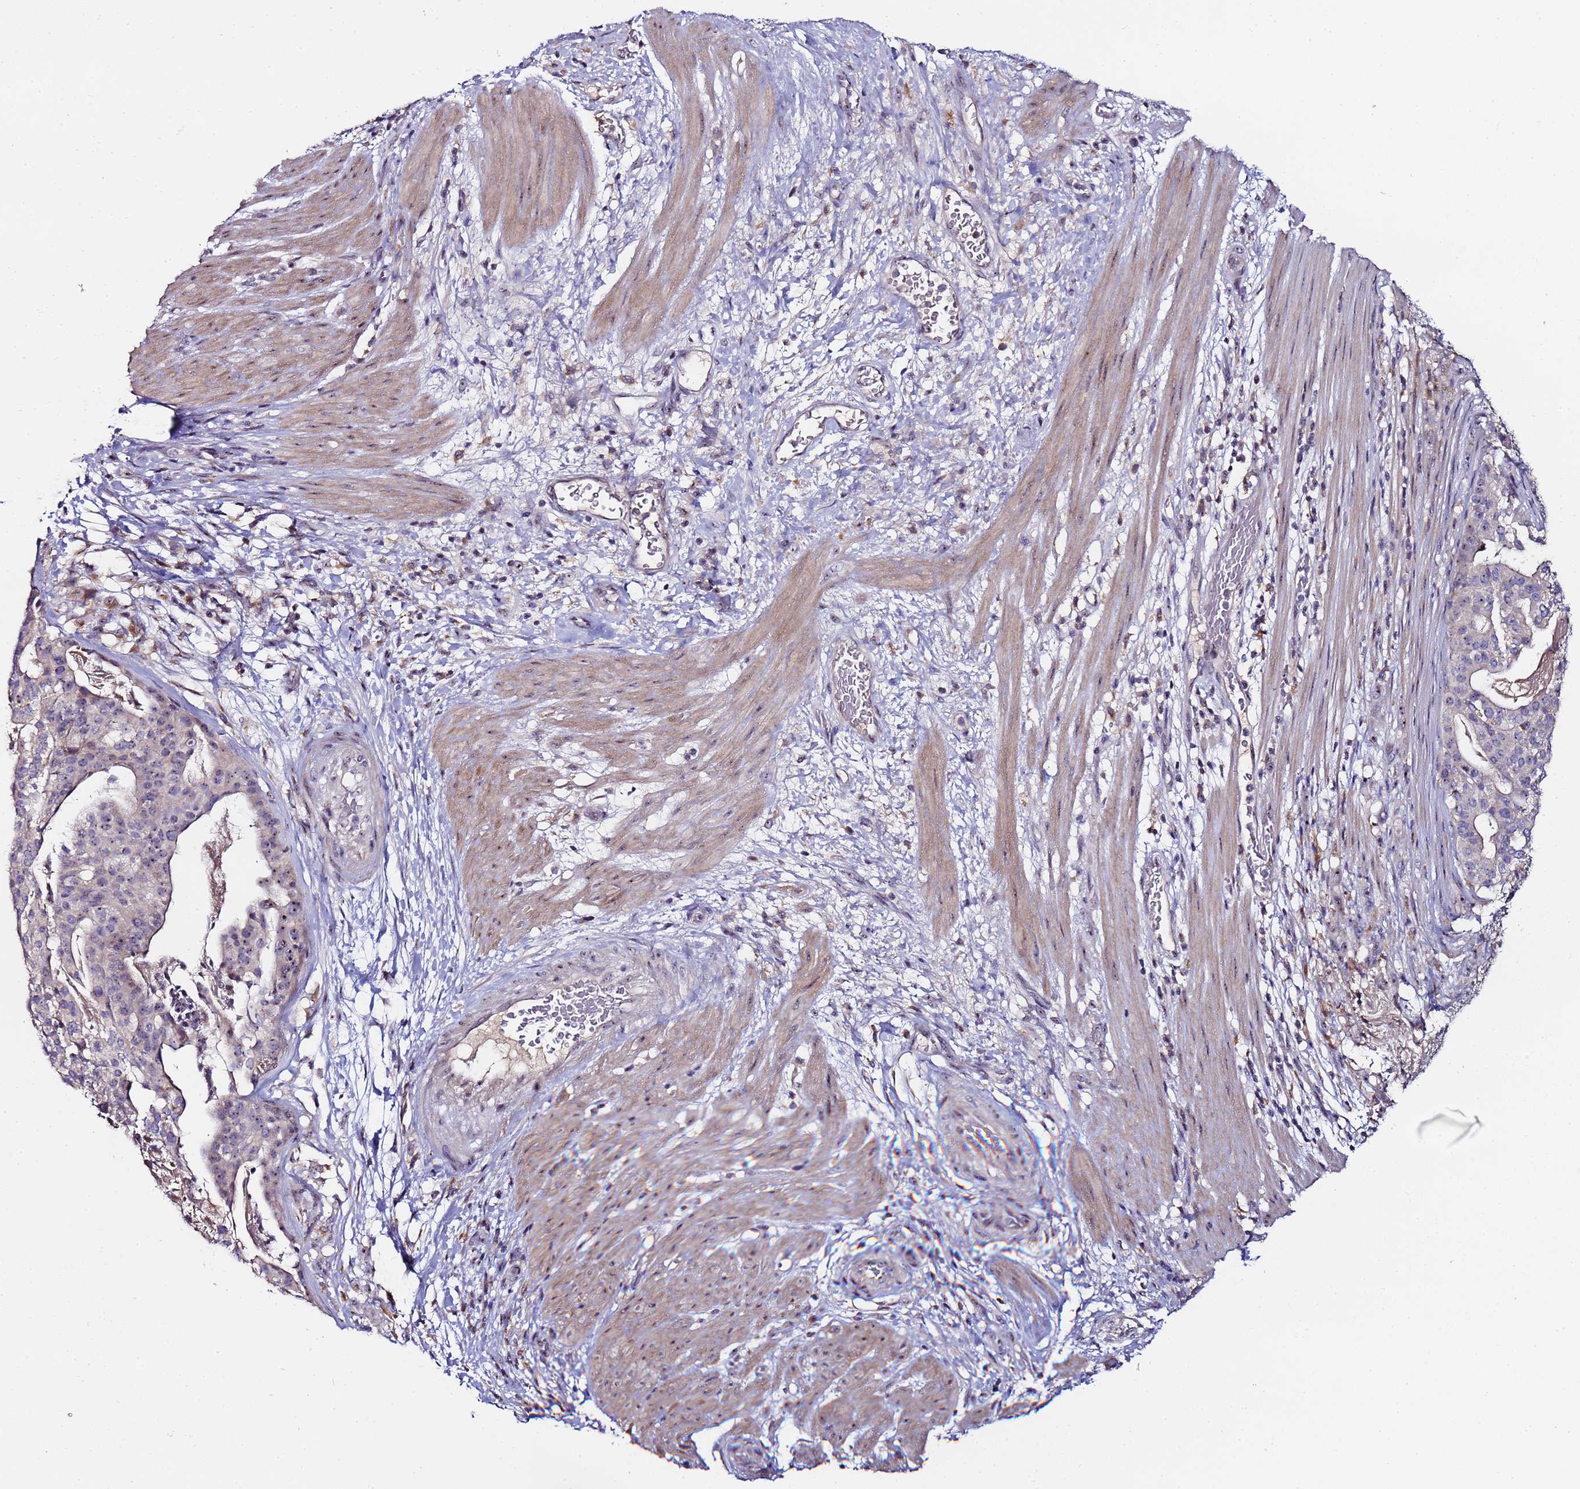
{"staining": {"intensity": "moderate", "quantity": "<25%", "location": "nuclear"}, "tissue": "stomach cancer", "cell_type": "Tumor cells", "image_type": "cancer", "snomed": [{"axis": "morphology", "description": "Adenocarcinoma, NOS"}, {"axis": "topography", "description": "Stomach"}], "caption": "This is an image of immunohistochemistry staining of adenocarcinoma (stomach), which shows moderate positivity in the nuclear of tumor cells.", "gene": "KRI1", "patient": {"sex": "male", "age": 48}}